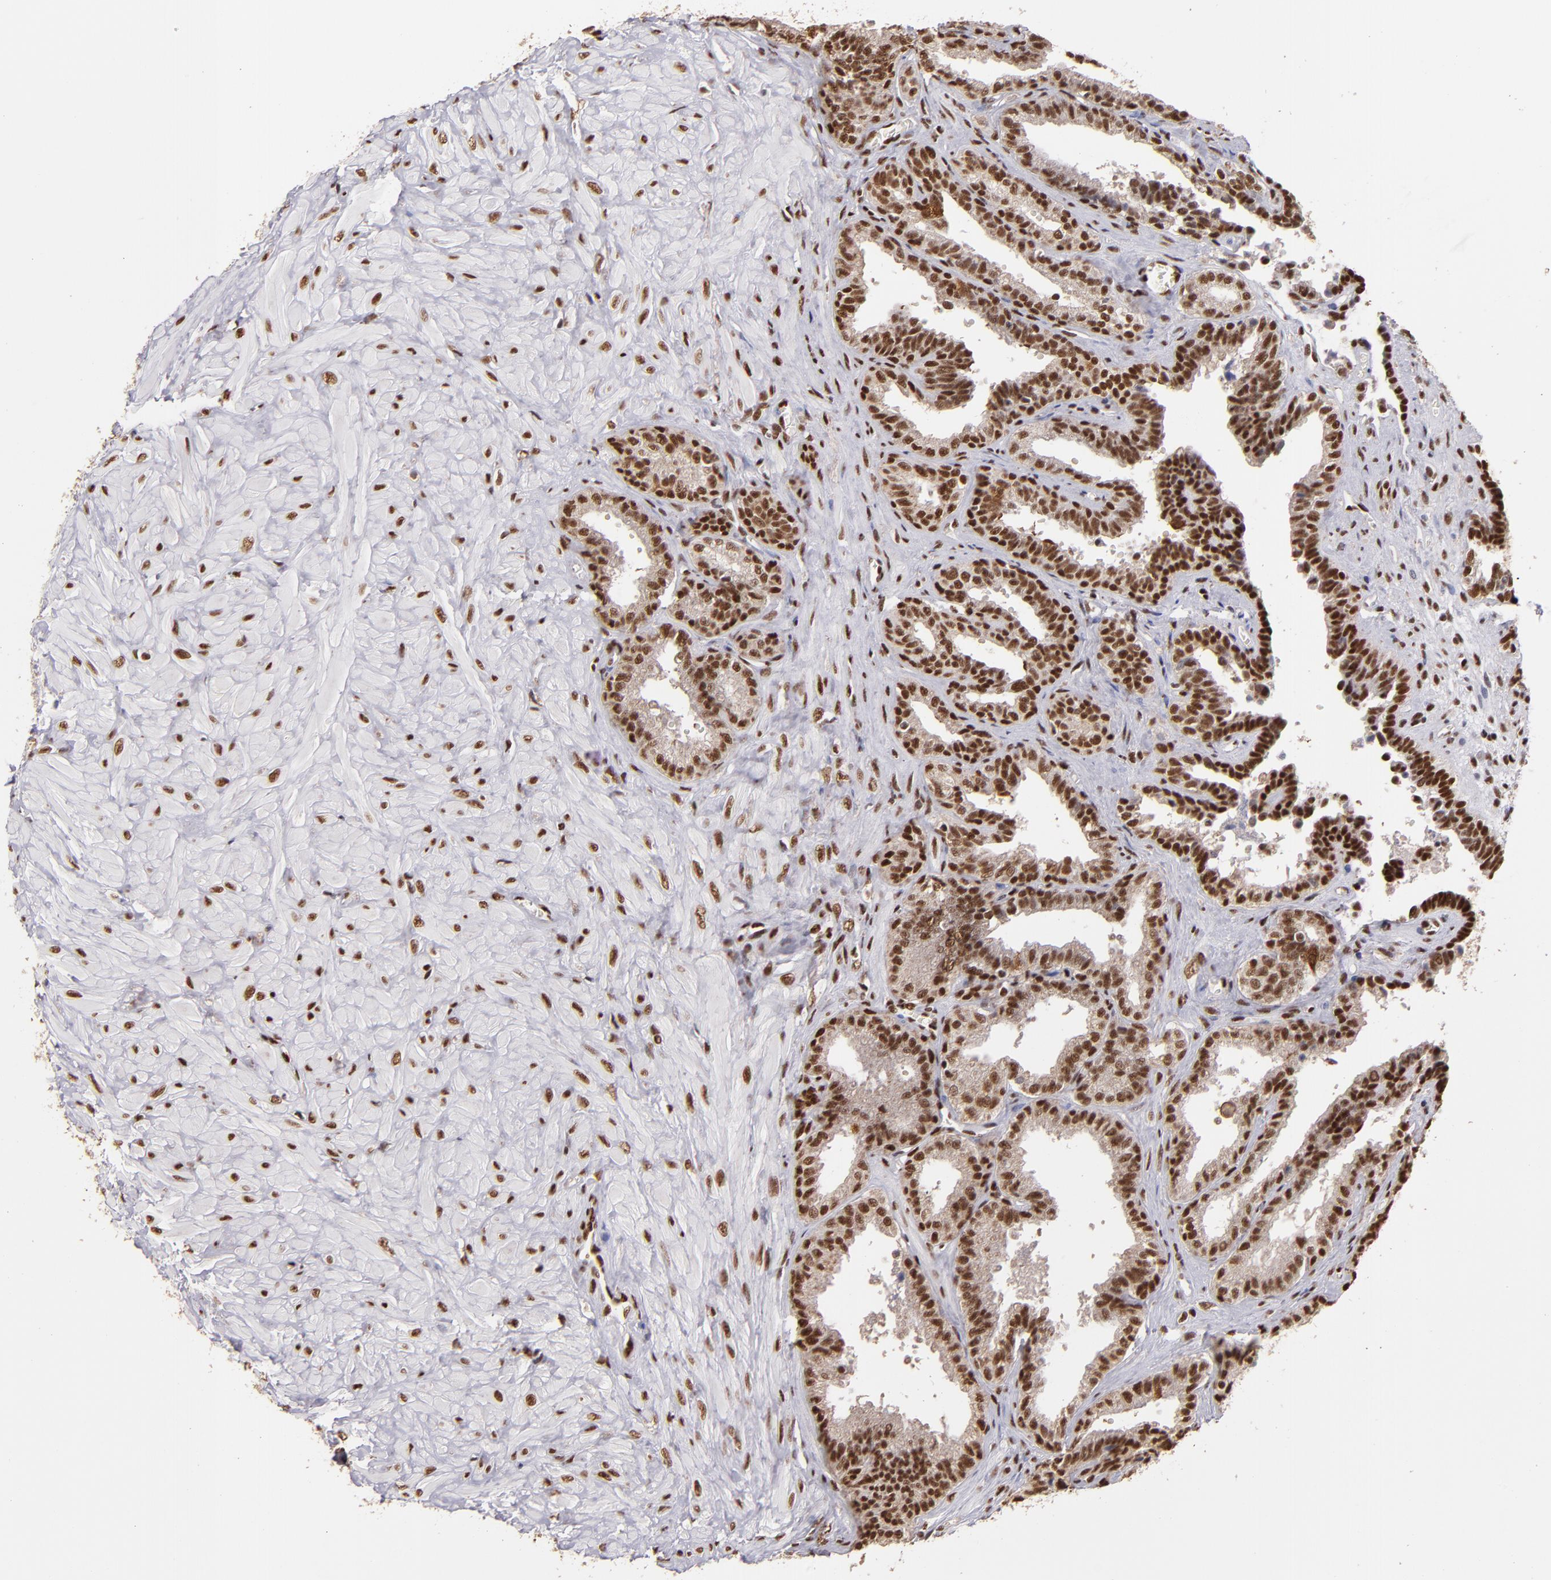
{"staining": {"intensity": "moderate", "quantity": ">75%", "location": "cytoplasmic/membranous,nuclear"}, "tissue": "seminal vesicle", "cell_type": "Glandular cells", "image_type": "normal", "snomed": [{"axis": "morphology", "description": "Normal tissue, NOS"}, {"axis": "topography", "description": "Seminal veicle"}], "caption": "A brown stain labels moderate cytoplasmic/membranous,nuclear positivity of a protein in glandular cells of normal human seminal vesicle. (DAB (3,3'-diaminobenzidine) = brown stain, brightfield microscopy at high magnification).", "gene": "SP1", "patient": {"sex": "male", "age": 26}}